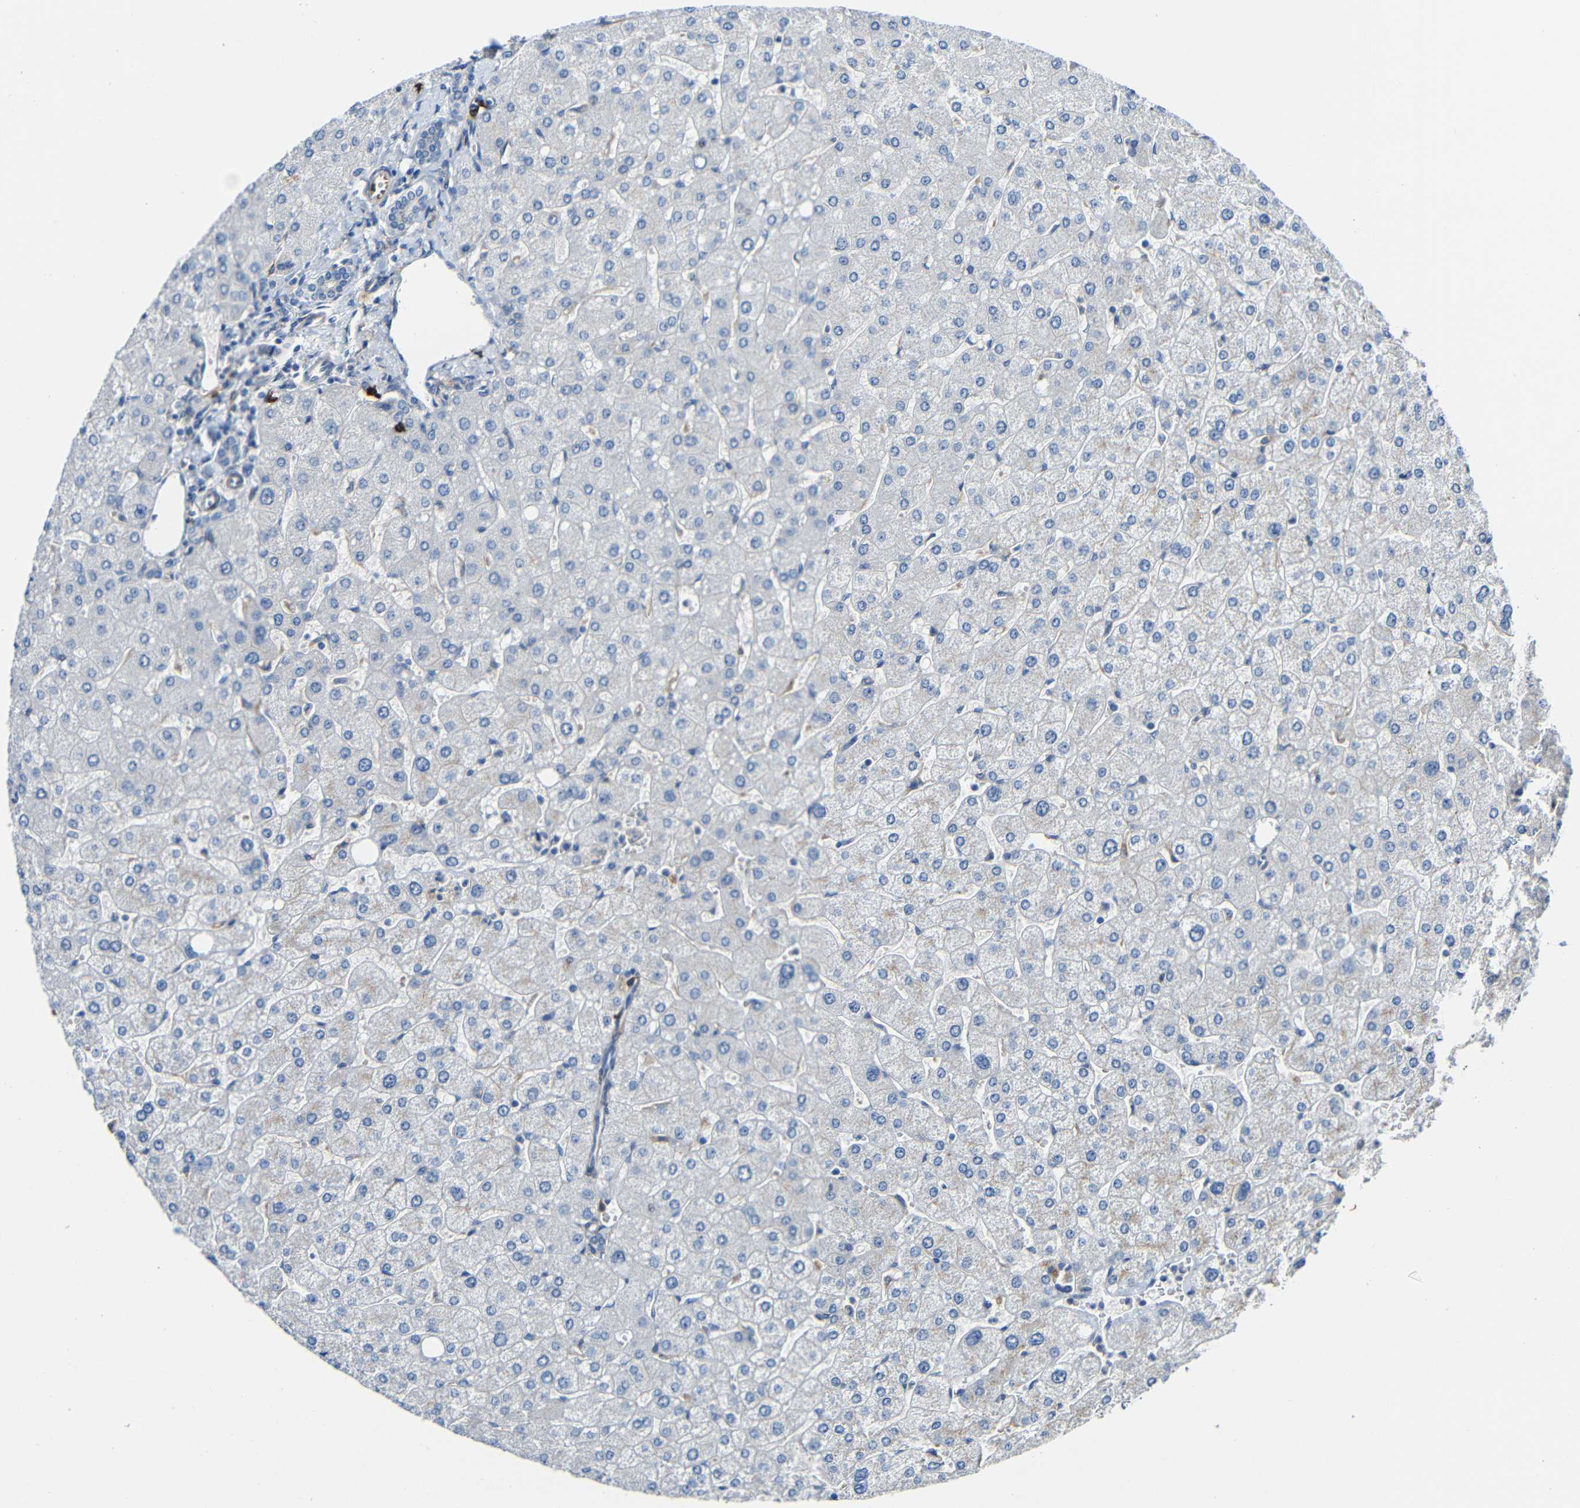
{"staining": {"intensity": "negative", "quantity": "none", "location": "none"}, "tissue": "liver", "cell_type": "Cholangiocytes", "image_type": "normal", "snomed": [{"axis": "morphology", "description": "Normal tissue, NOS"}, {"axis": "topography", "description": "Liver"}], "caption": "IHC histopathology image of normal liver: human liver stained with DAB exhibits no significant protein positivity in cholangiocytes. (Brightfield microscopy of DAB immunohistochemistry at high magnification).", "gene": "DCLK1", "patient": {"sex": "male", "age": 55}}